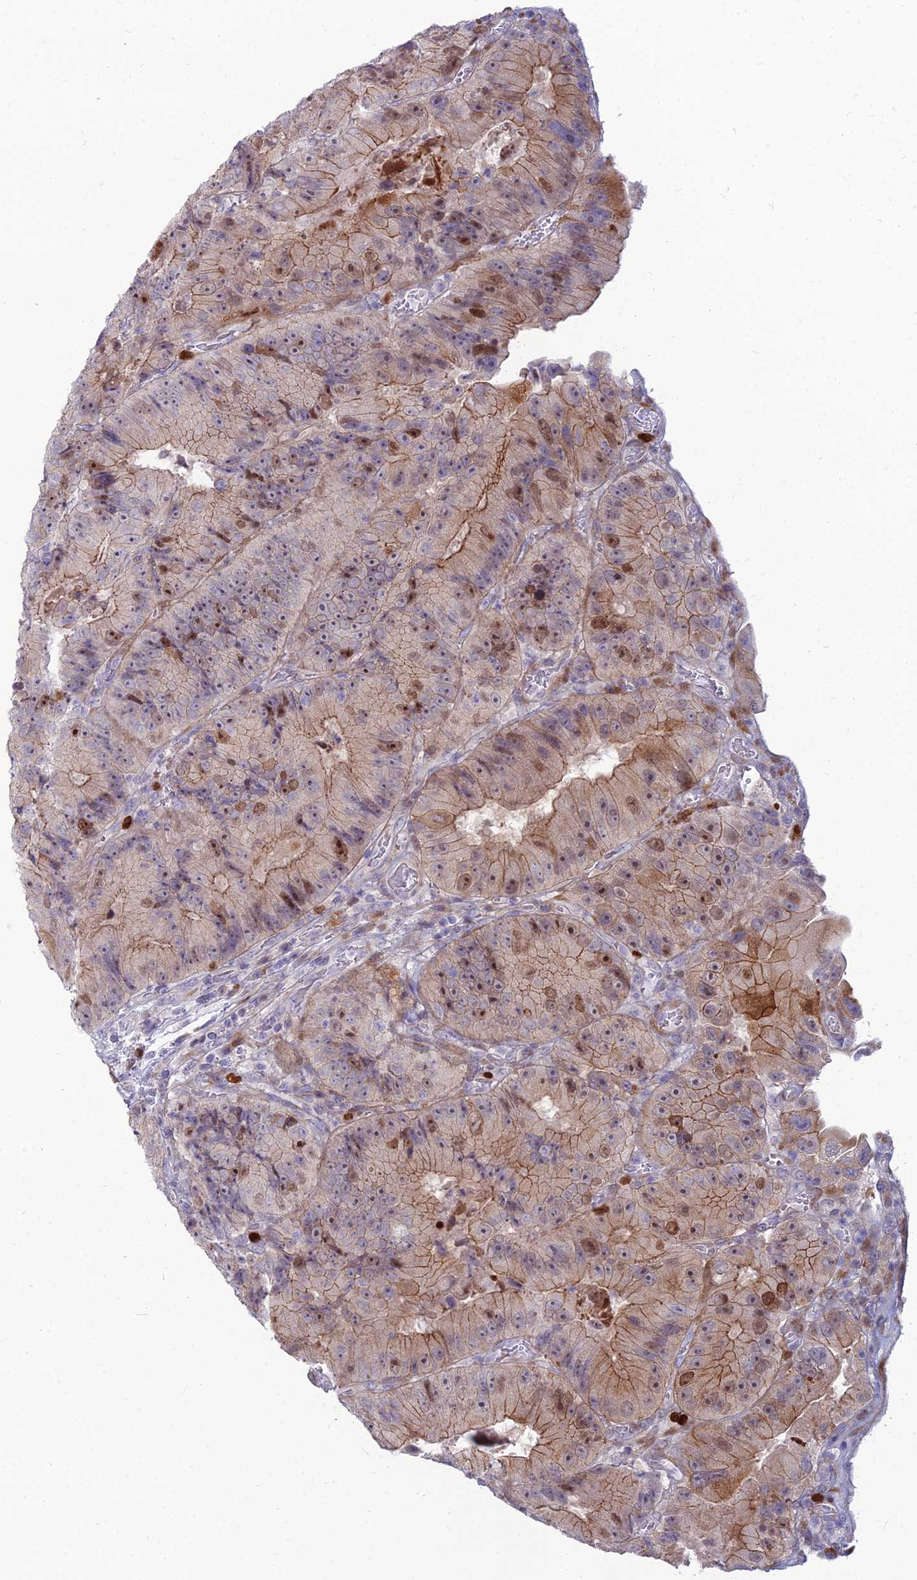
{"staining": {"intensity": "moderate", "quantity": "25%-75%", "location": "cytoplasmic/membranous,nuclear"}, "tissue": "colorectal cancer", "cell_type": "Tumor cells", "image_type": "cancer", "snomed": [{"axis": "morphology", "description": "Adenocarcinoma, NOS"}, {"axis": "topography", "description": "Colon"}], "caption": "Human colorectal cancer stained for a protein (brown) reveals moderate cytoplasmic/membranous and nuclear positive positivity in approximately 25%-75% of tumor cells.", "gene": "NUSAP1", "patient": {"sex": "female", "age": 86}}